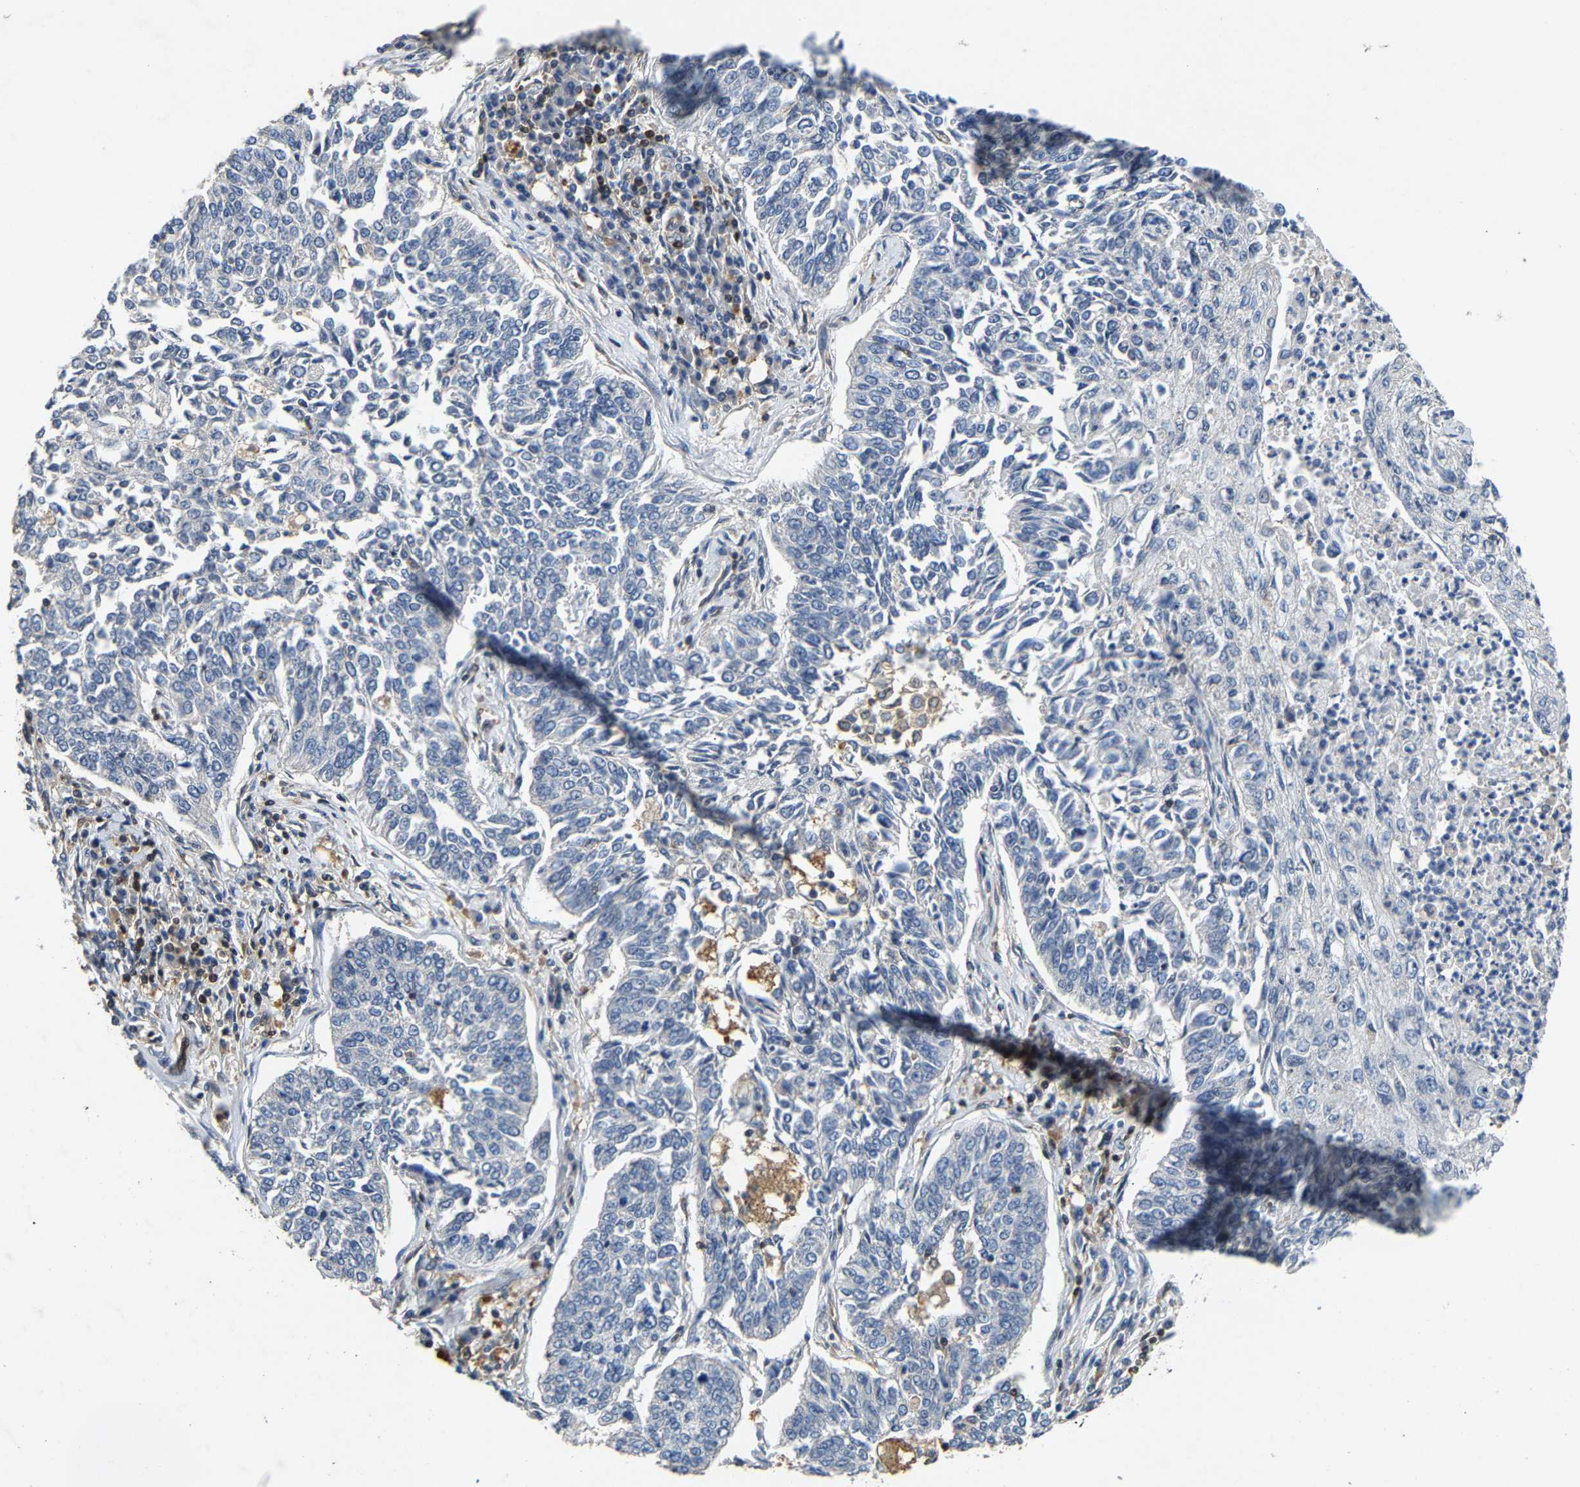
{"staining": {"intensity": "negative", "quantity": "none", "location": "none"}, "tissue": "lung cancer", "cell_type": "Tumor cells", "image_type": "cancer", "snomed": [{"axis": "morphology", "description": "Normal tissue, NOS"}, {"axis": "morphology", "description": "Squamous cell carcinoma, NOS"}, {"axis": "topography", "description": "Cartilage tissue"}, {"axis": "topography", "description": "Bronchus"}, {"axis": "topography", "description": "Lung"}], "caption": "High power microscopy micrograph of an immunohistochemistry photomicrograph of lung cancer, revealing no significant positivity in tumor cells. (DAB (3,3'-diaminobenzidine) immunohistochemistry (IHC) with hematoxylin counter stain).", "gene": "GIMAP7", "patient": {"sex": "female", "age": 49}}